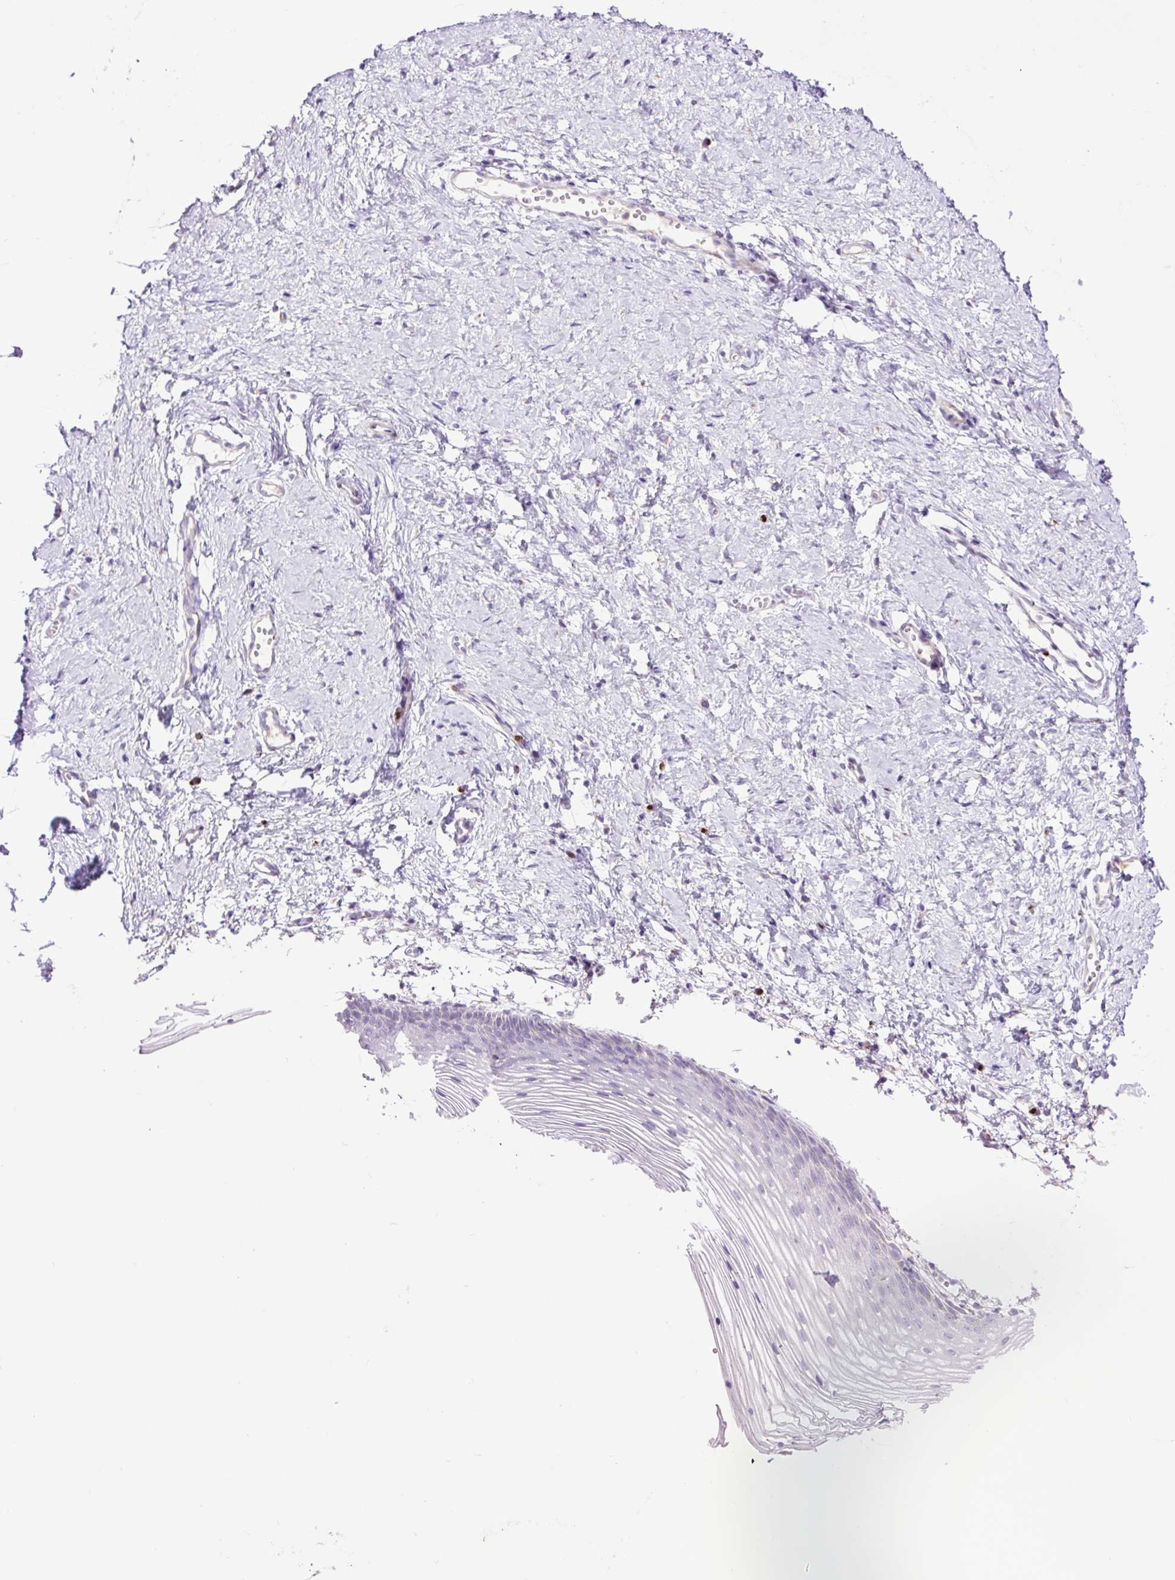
{"staining": {"intensity": "negative", "quantity": "none", "location": "none"}, "tissue": "vagina", "cell_type": "Squamous epithelial cells", "image_type": "normal", "snomed": [{"axis": "morphology", "description": "Normal tissue, NOS"}, {"axis": "topography", "description": "Vagina"}], "caption": "A micrograph of vagina stained for a protein reveals no brown staining in squamous epithelial cells.", "gene": "MFSD3", "patient": {"sex": "female", "age": 56}}